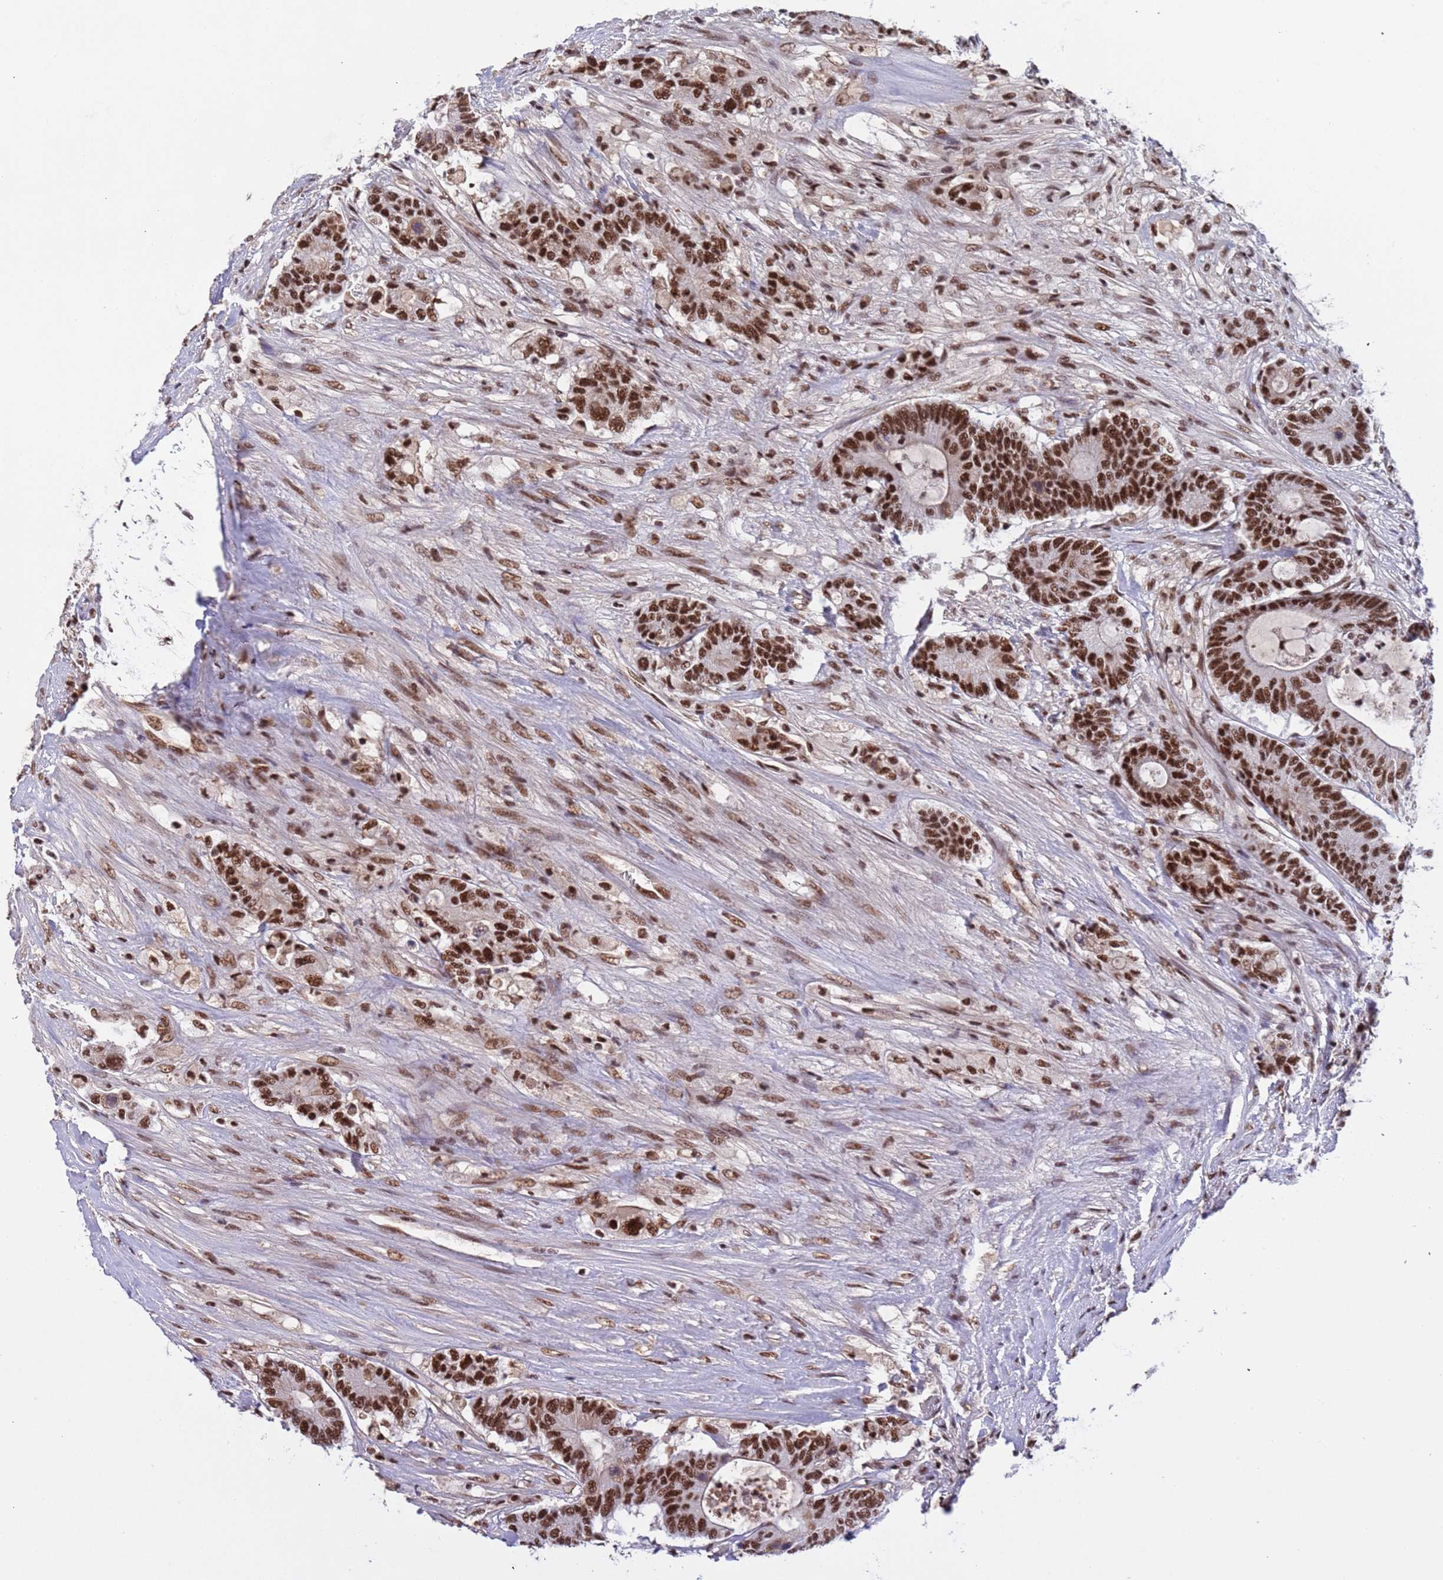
{"staining": {"intensity": "strong", "quantity": ">75%", "location": "nuclear"}, "tissue": "colorectal cancer", "cell_type": "Tumor cells", "image_type": "cancer", "snomed": [{"axis": "morphology", "description": "Adenocarcinoma, NOS"}, {"axis": "topography", "description": "Colon"}], "caption": "Immunohistochemical staining of colorectal cancer reveals high levels of strong nuclear protein staining in approximately >75% of tumor cells.", "gene": "SRRT", "patient": {"sex": "female", "age": 84}}